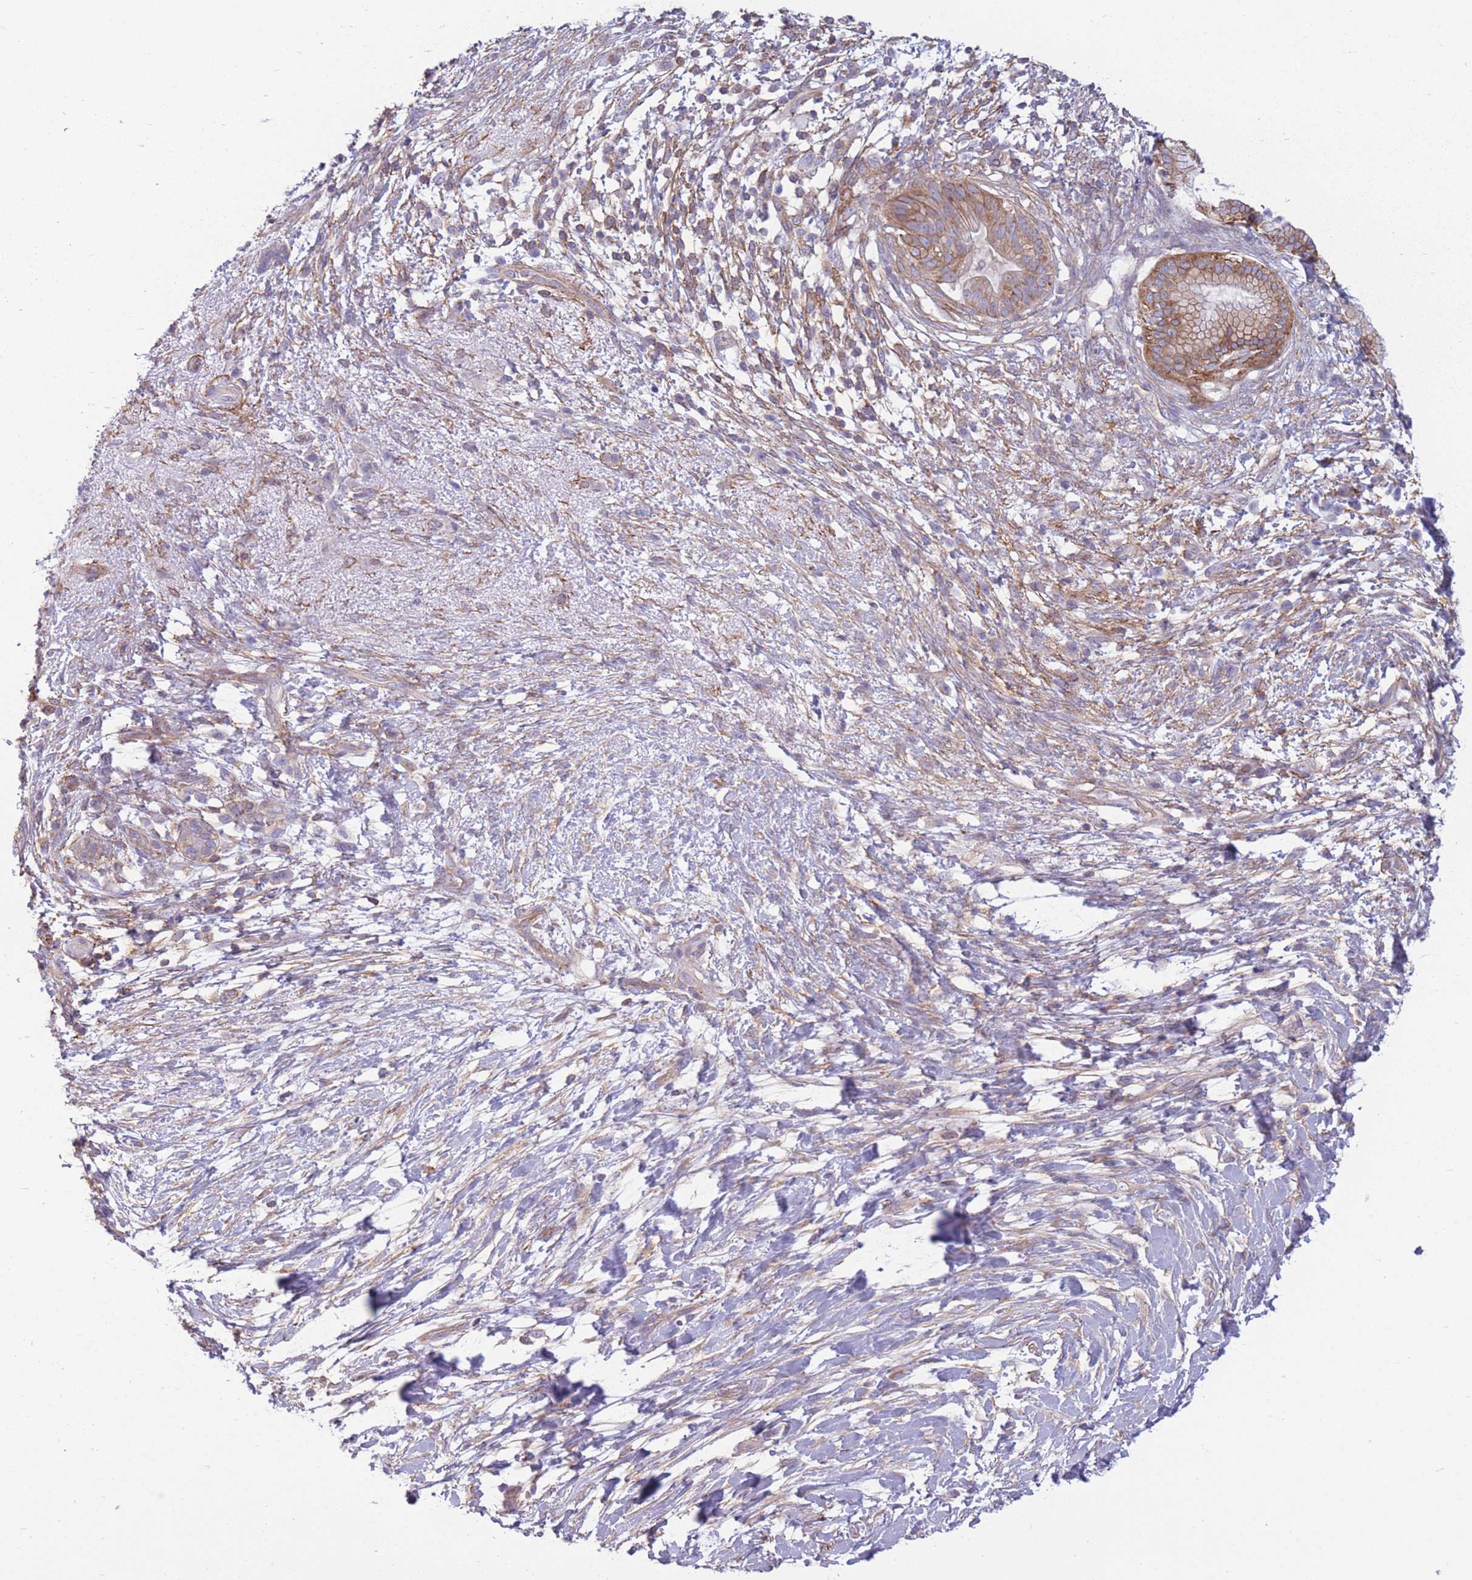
{"staining": {"intensity": "moderate", "quantity": ">75%", "location": "cytoplasmic/membranous"}, "tissue": "pancreatic cancer", "cell_type": "Tumor cells", "image_type": "cancer", "snomed": [{"axis": "morphology", "description": "Adenocarcinoma, NOS"}, {"axis": "topography", "description": "Pancreas"}], "caption": "Immunohistochemistry (IHC) (DAB (3,3'-diaminobenzidine)) staining of pancreatic cancer exhibits moderate cytoplasmic/membranous protein positivity in approximately >75% of tumor cells.", "gene": "ADD1", "patient": {"sex": "female", "age": 72}}